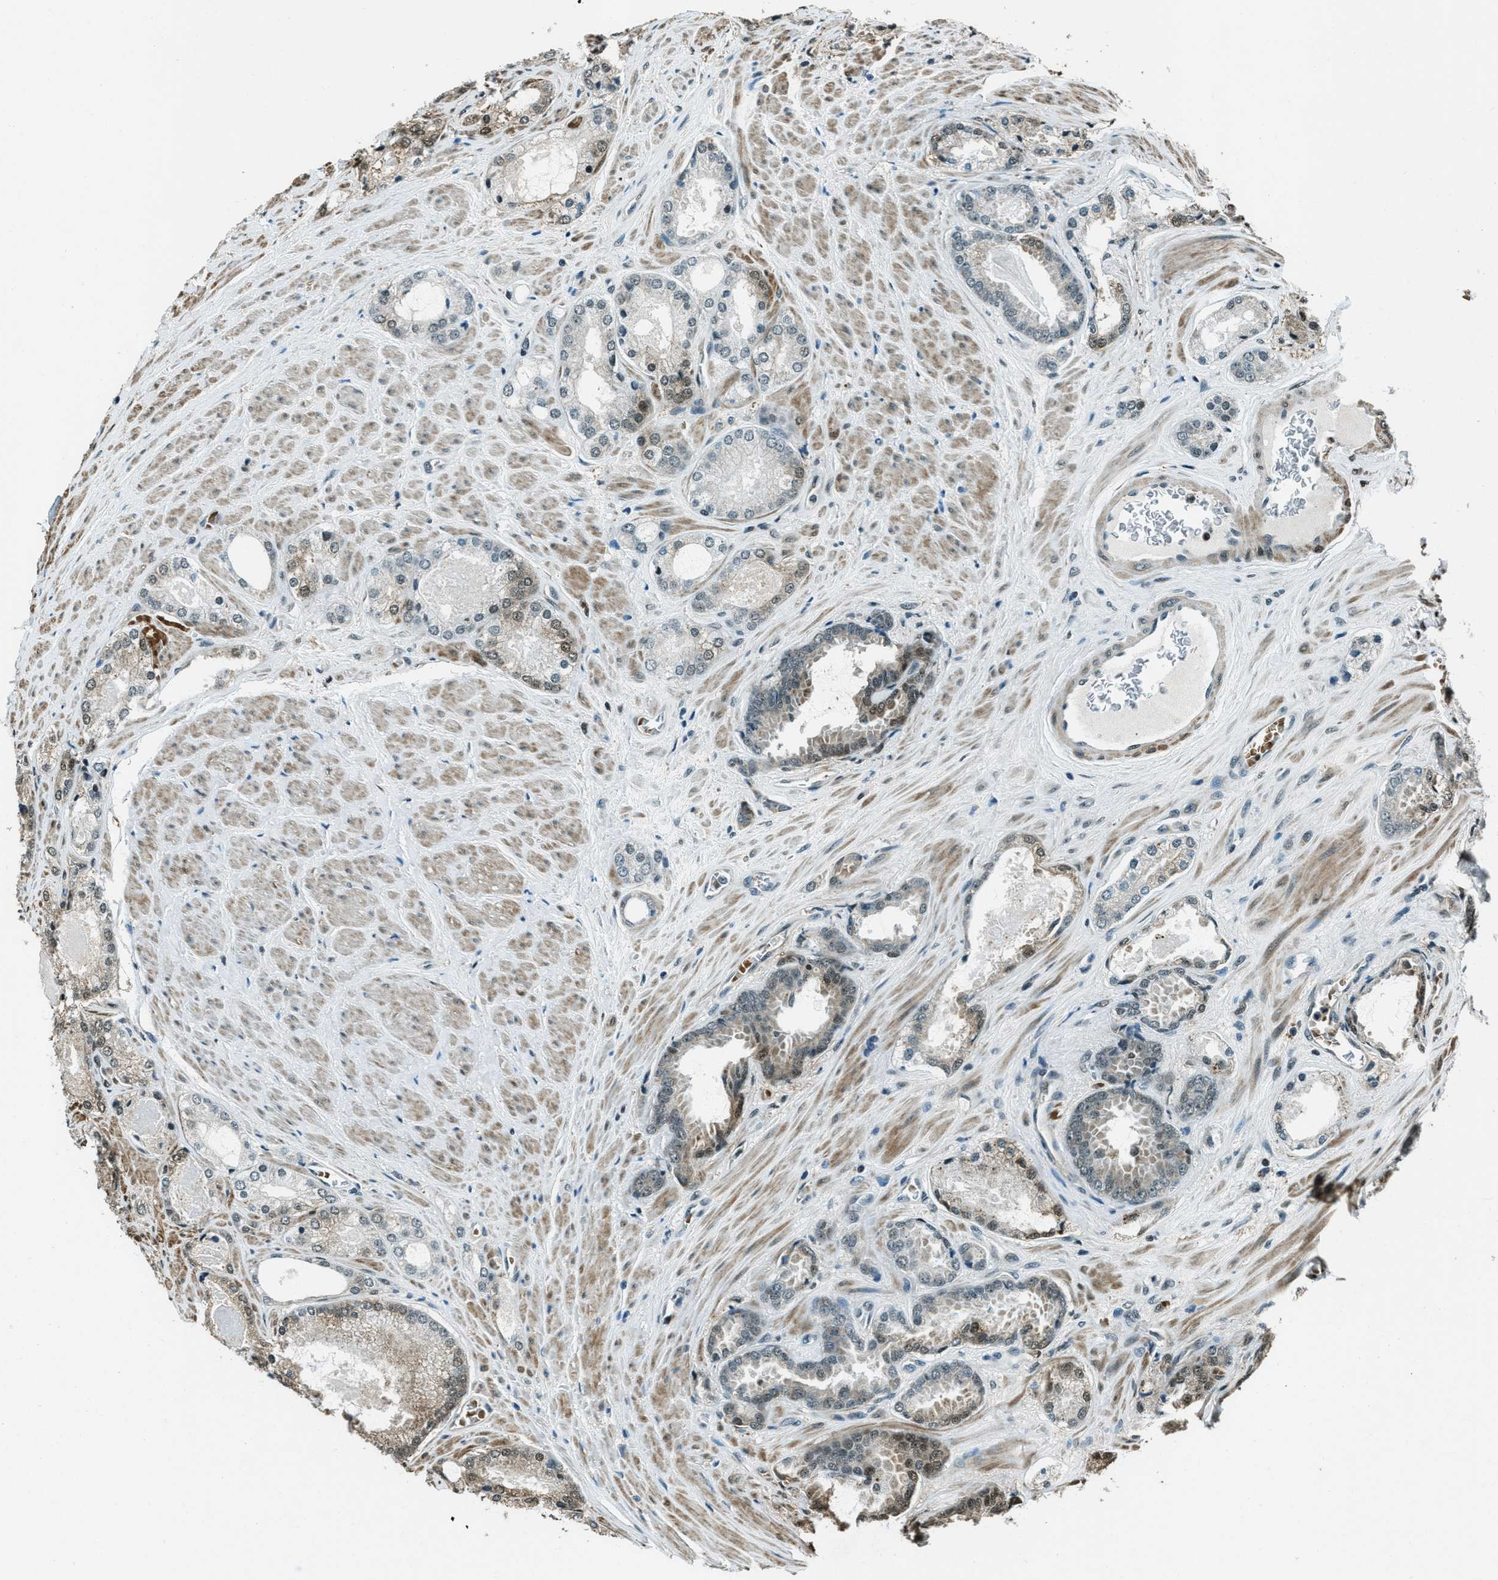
{"staining": {"intensity": "weak", "quantity": "25%-75%", "location": "cytoplasmic/membranous,nuclear"}, "tissue": "prostate cancer", "cell_type": "Tumor cells", "image_type": "cancer", "snomed": [{"axis": "morphology", "description": "Adenocarcinoma, High grade"}, {"axis": "topography", "description": "Prostate"}], "caption": "Weak cytoplasmic/membranous and nuclear staining for a protein is seen in about 25%-75% of tumor cells of prostate cancer using immunohistochemistry (IHC).", "gene": "TARDBP", "patient": {"sex": "male", "age": 65}}